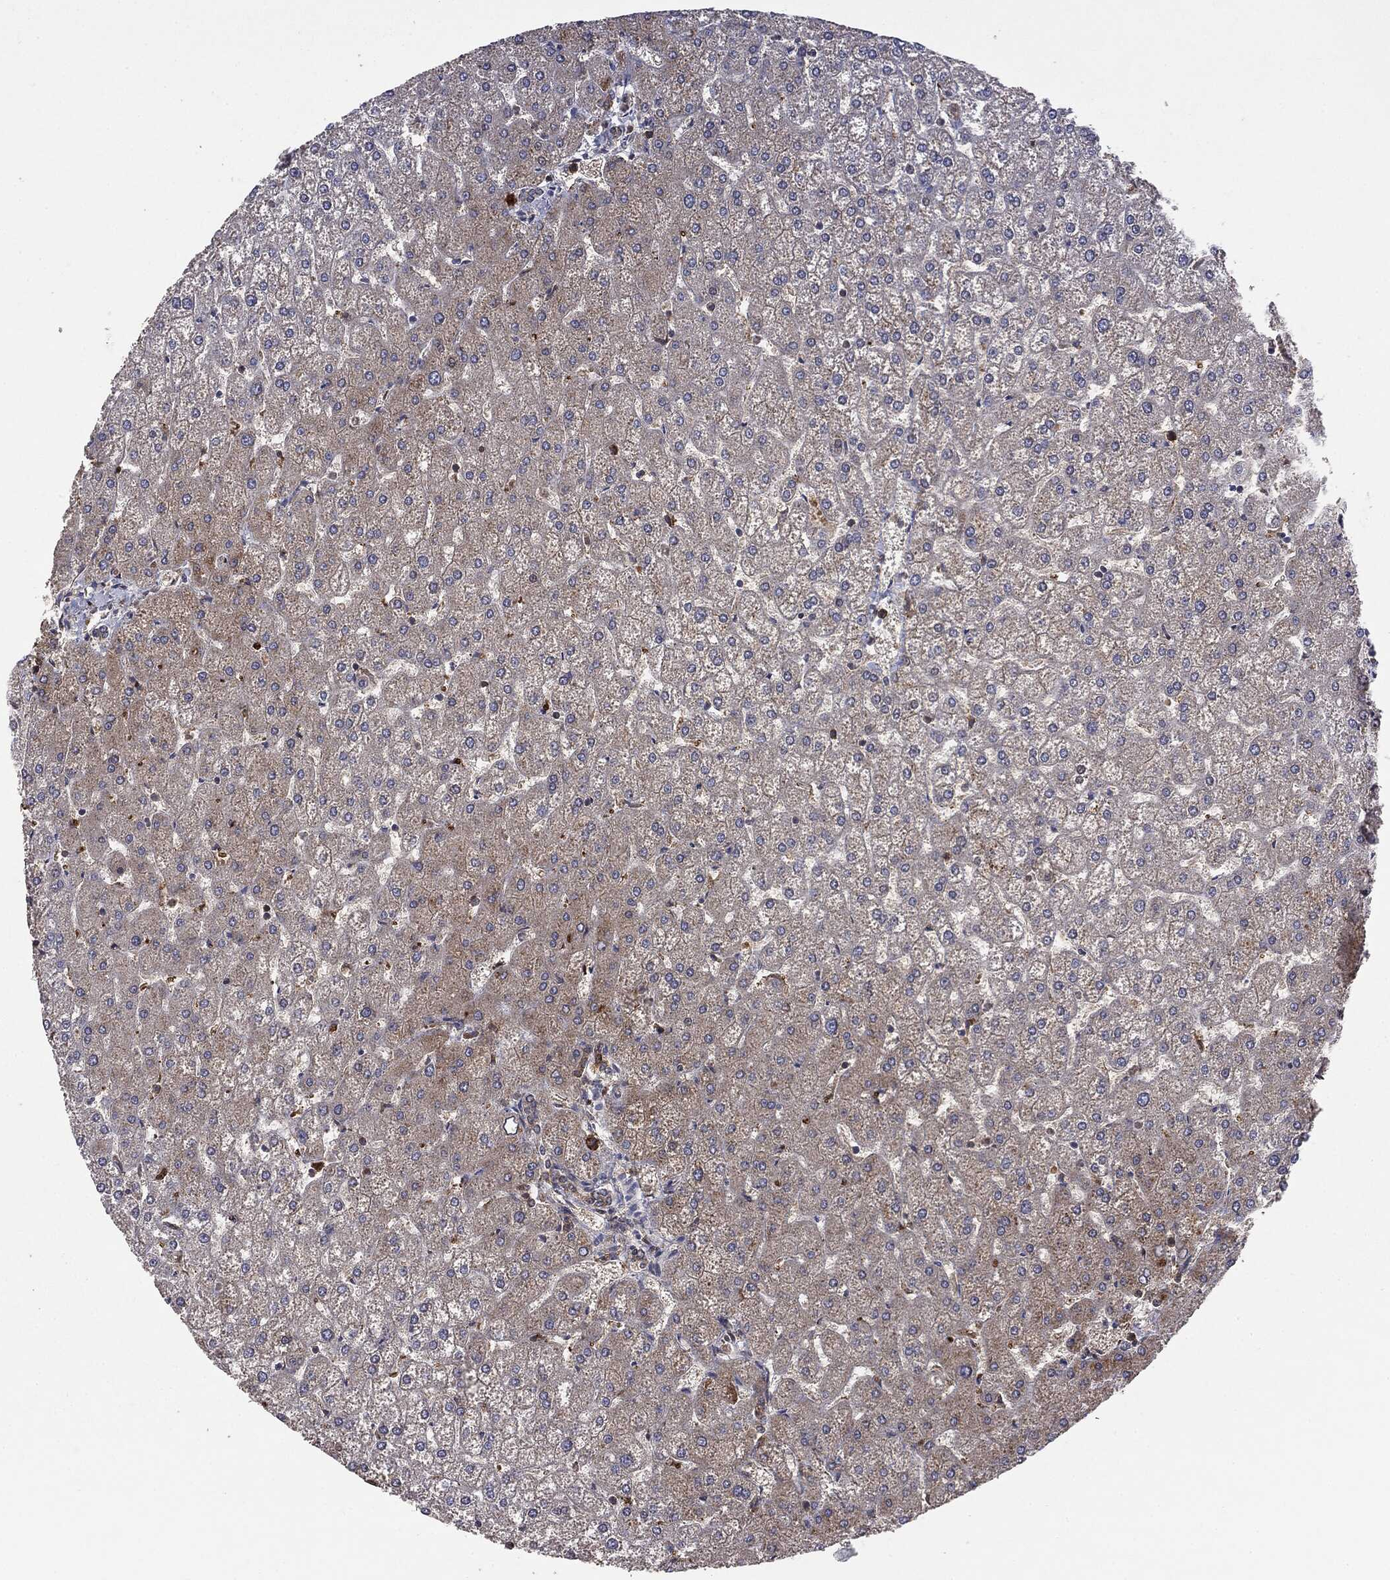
{"staining": {"intensity": "weak", "quantity": "25%-75%", "location": "cytoplasmic/membranous"}, "tissue": "liver", "cell_type": "Cholangiocytes", "image_type": "normal", "snomed": [{"axis": "morphology", "description": "Normal tissue, NOS"}, {"axis": "topography", "description": "Liver"}], "caption": "A brown stain shows weak cytoplasmic/membranous staining of a protein in cholangiocytes of unremarkable liver. The protein of interest is shown in brown color, while the nuclei are stained blue.", "gene": "NME1", "patient": {"sex": "female", "age": 32}}